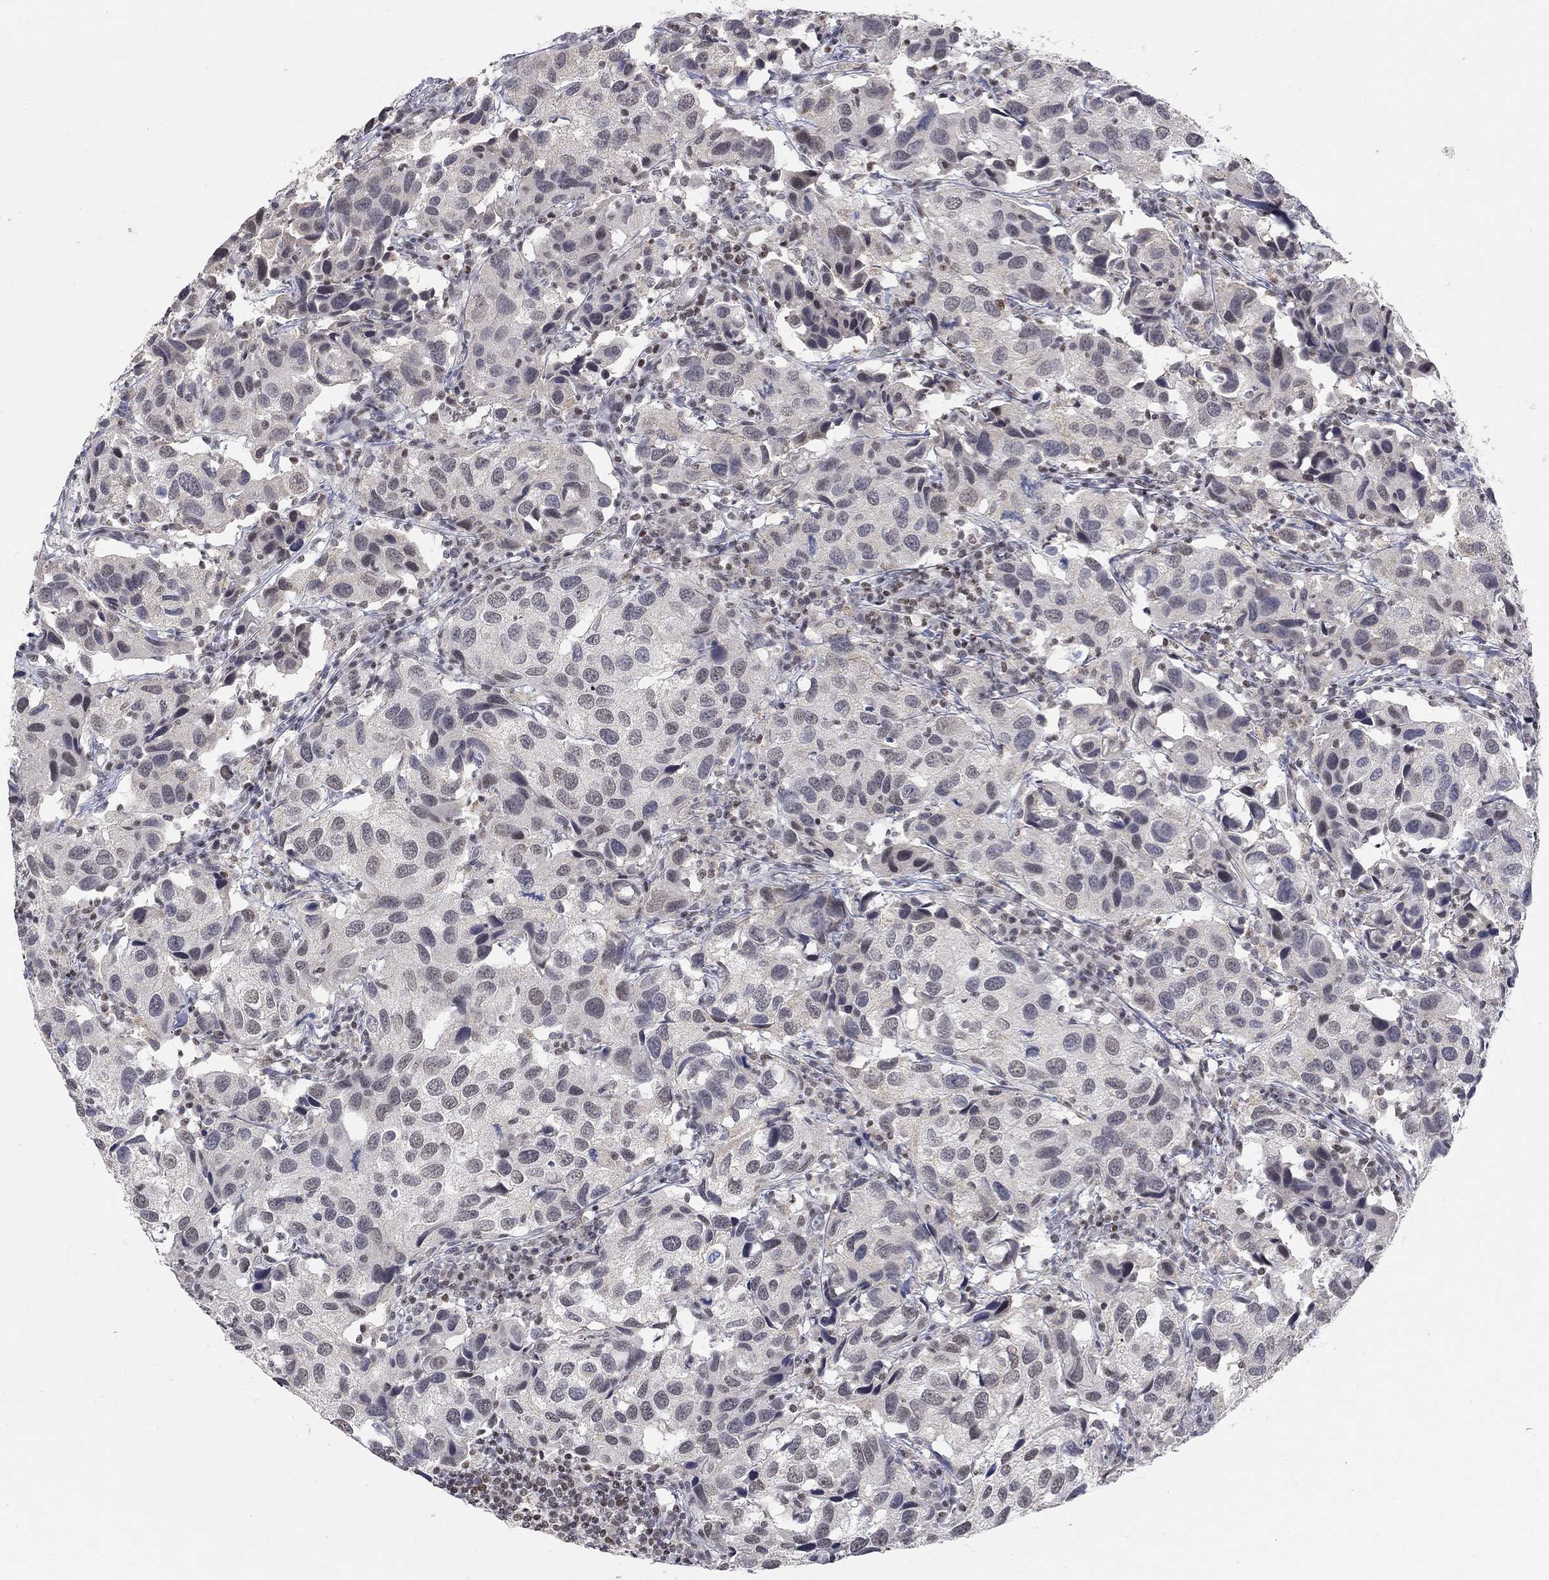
{"staining": {"intensity": "moderate", "quantity": "<25%", "location": "cytoplasmic/membranous"}, "tissue": "urothelial cancer", "cell_type": "Tumor cells", "image_type": "cancer", "snomed": [{"axis": "morphology", "description": "Urothelial carcinoma, High grade"}, {"axis": "topography", "description": "Urinary bladder"}], "caption": "Urothelial cancer tissue reveals moderate cytoplasmic/membranous positivity in approximately <25% of tumor cells, visualized by immunohistochemistry. (Stains: DAB in brown, nuclei in blue, Microscopy: brightfield microscopy at high magnification).", "gene": "KLF12", "patient": {"sex": "male", "age": 79}}